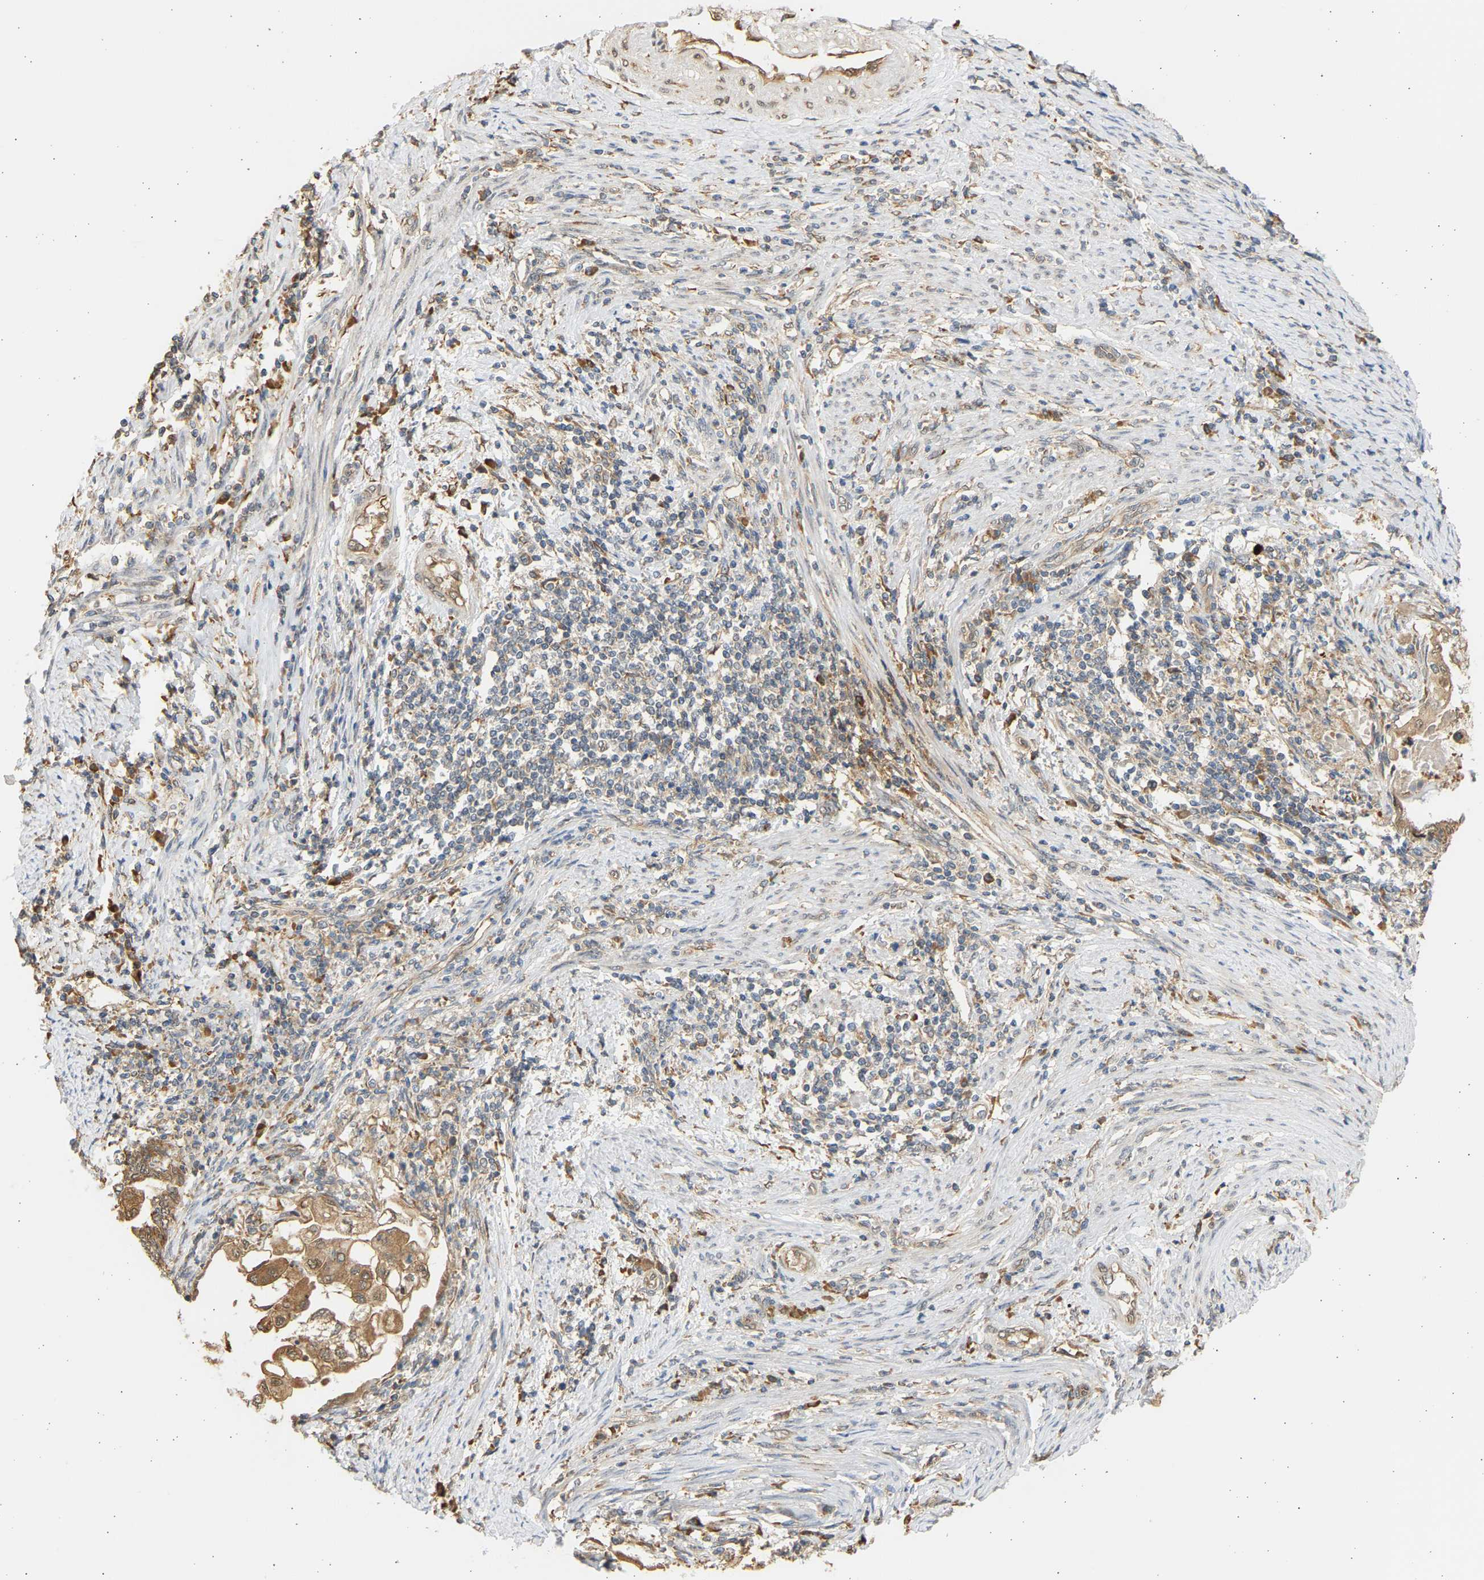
{"staining": {"intensity": "moderate", "quantity": ">75%", "location": "cytoplasmic/membranous"}, "tissue": "endometrial cancer", "cell_type": "Tumor cells", "image_type": "cancer", "snomed": [{"axis": "morphology", "description": "Adenocarcinoma, NOS"}, {"axis": "topography", "description": "Uterus"}, {"axis": "topography", "description": "Endometrium"}], "caption": "IHC staining of adenocarcinoma (endometrial), which displays medium levels of moderate cytoplasmic/membranous staining in about >75% of tumor cells indicating moderate cytoplasmic/membranous protein positivity. The staining was performed using DAB (3,3'-diaminobenzidine) (brown) for protein detection and nuclei were counterstained in hematoxylin (blue).", "gene": "B4GALT6", "patient": {"sex": "female", "age": 70}}